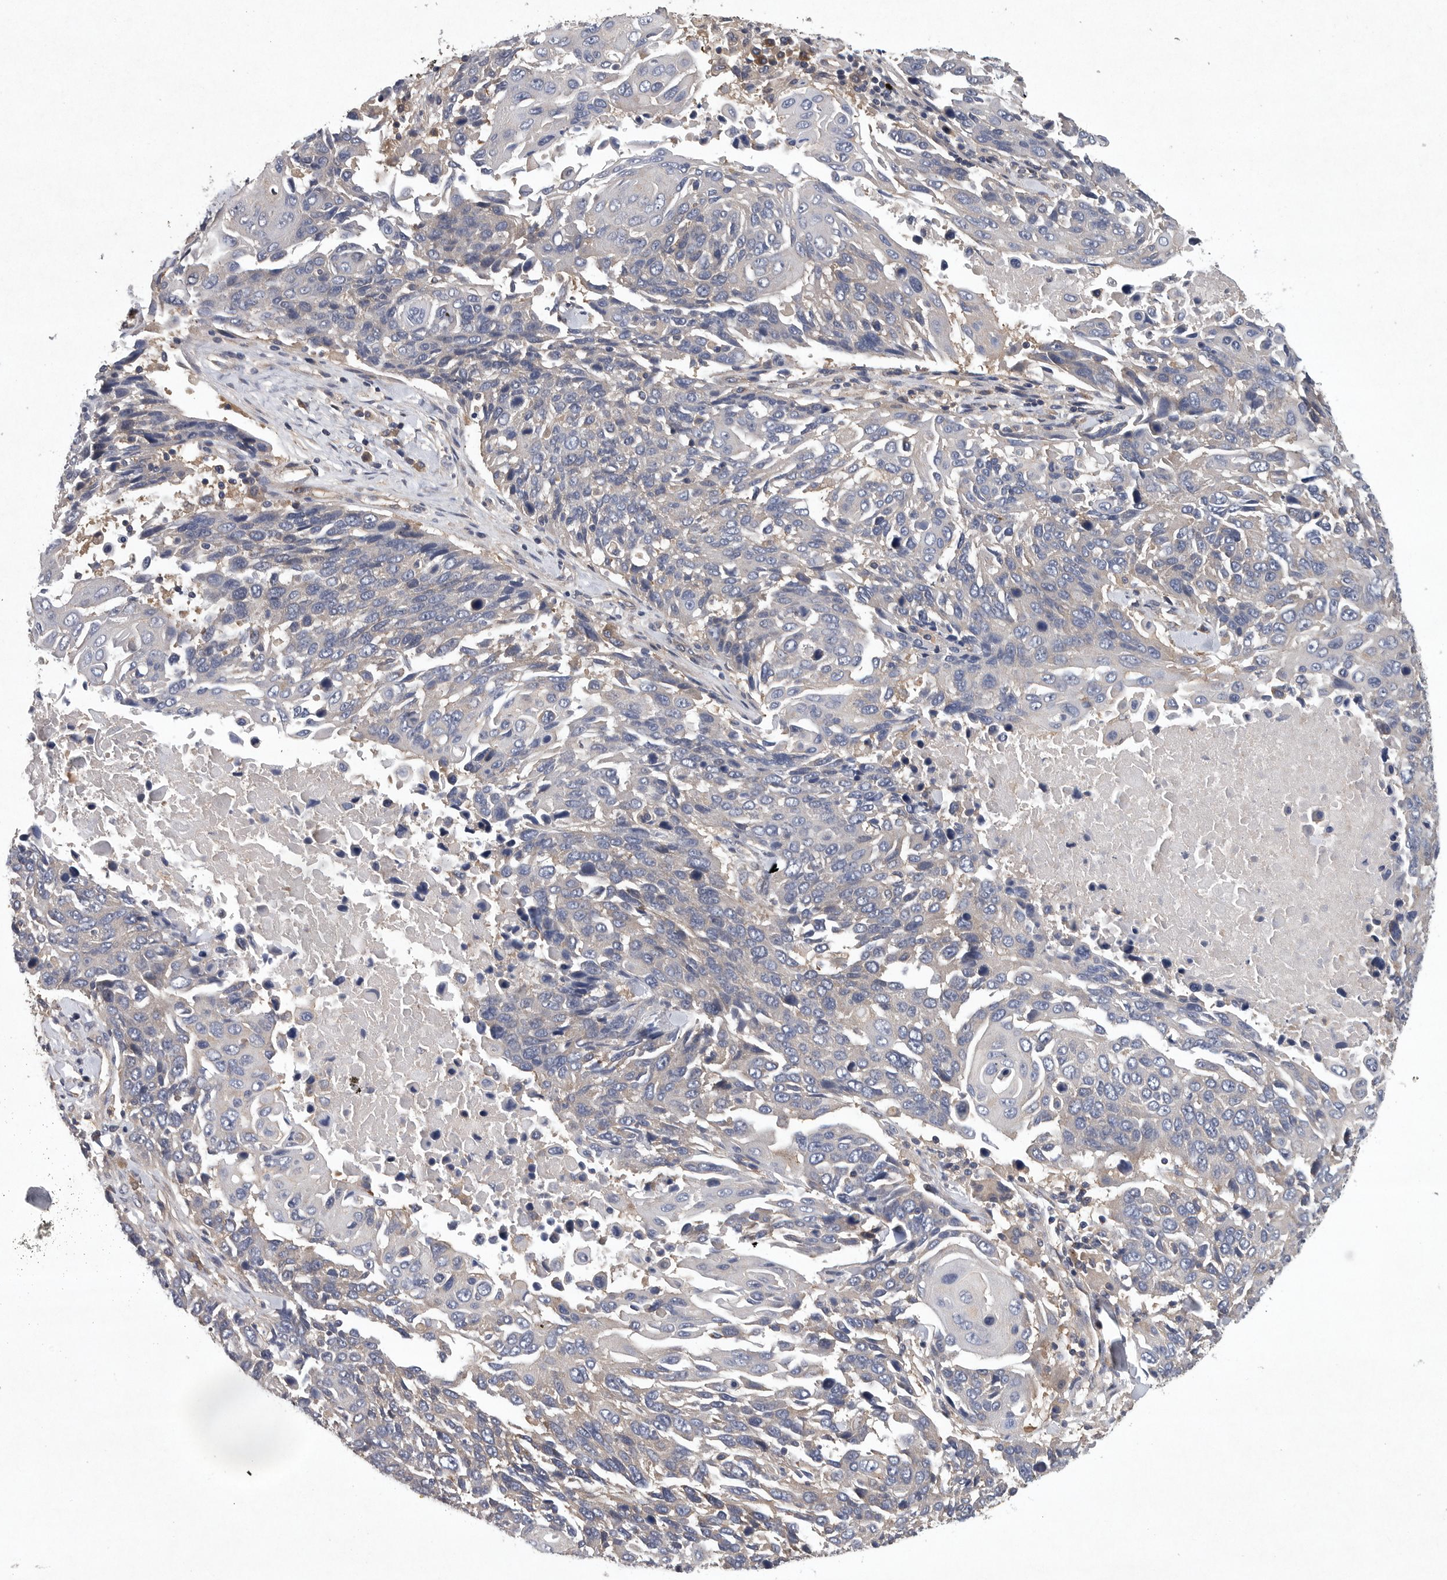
{"staining": {"intensity": "negative", "quantity": "none", "location": "none"}, "tissue": "lung cancer", "cell_type": "Tumor cells", "image_type": "cancer", "snomed": [{"axis": "morphology", "description": "Squamous cell carcinoma, NOS"}, {"axis": "topography", "description": "Lung"}], "caption": "Lung cancer was stained to show a protein in brown. There is no significant positivity in tumor cells.", "gene": "OXR1", "patient": {"sex": "male", "age": 66}}